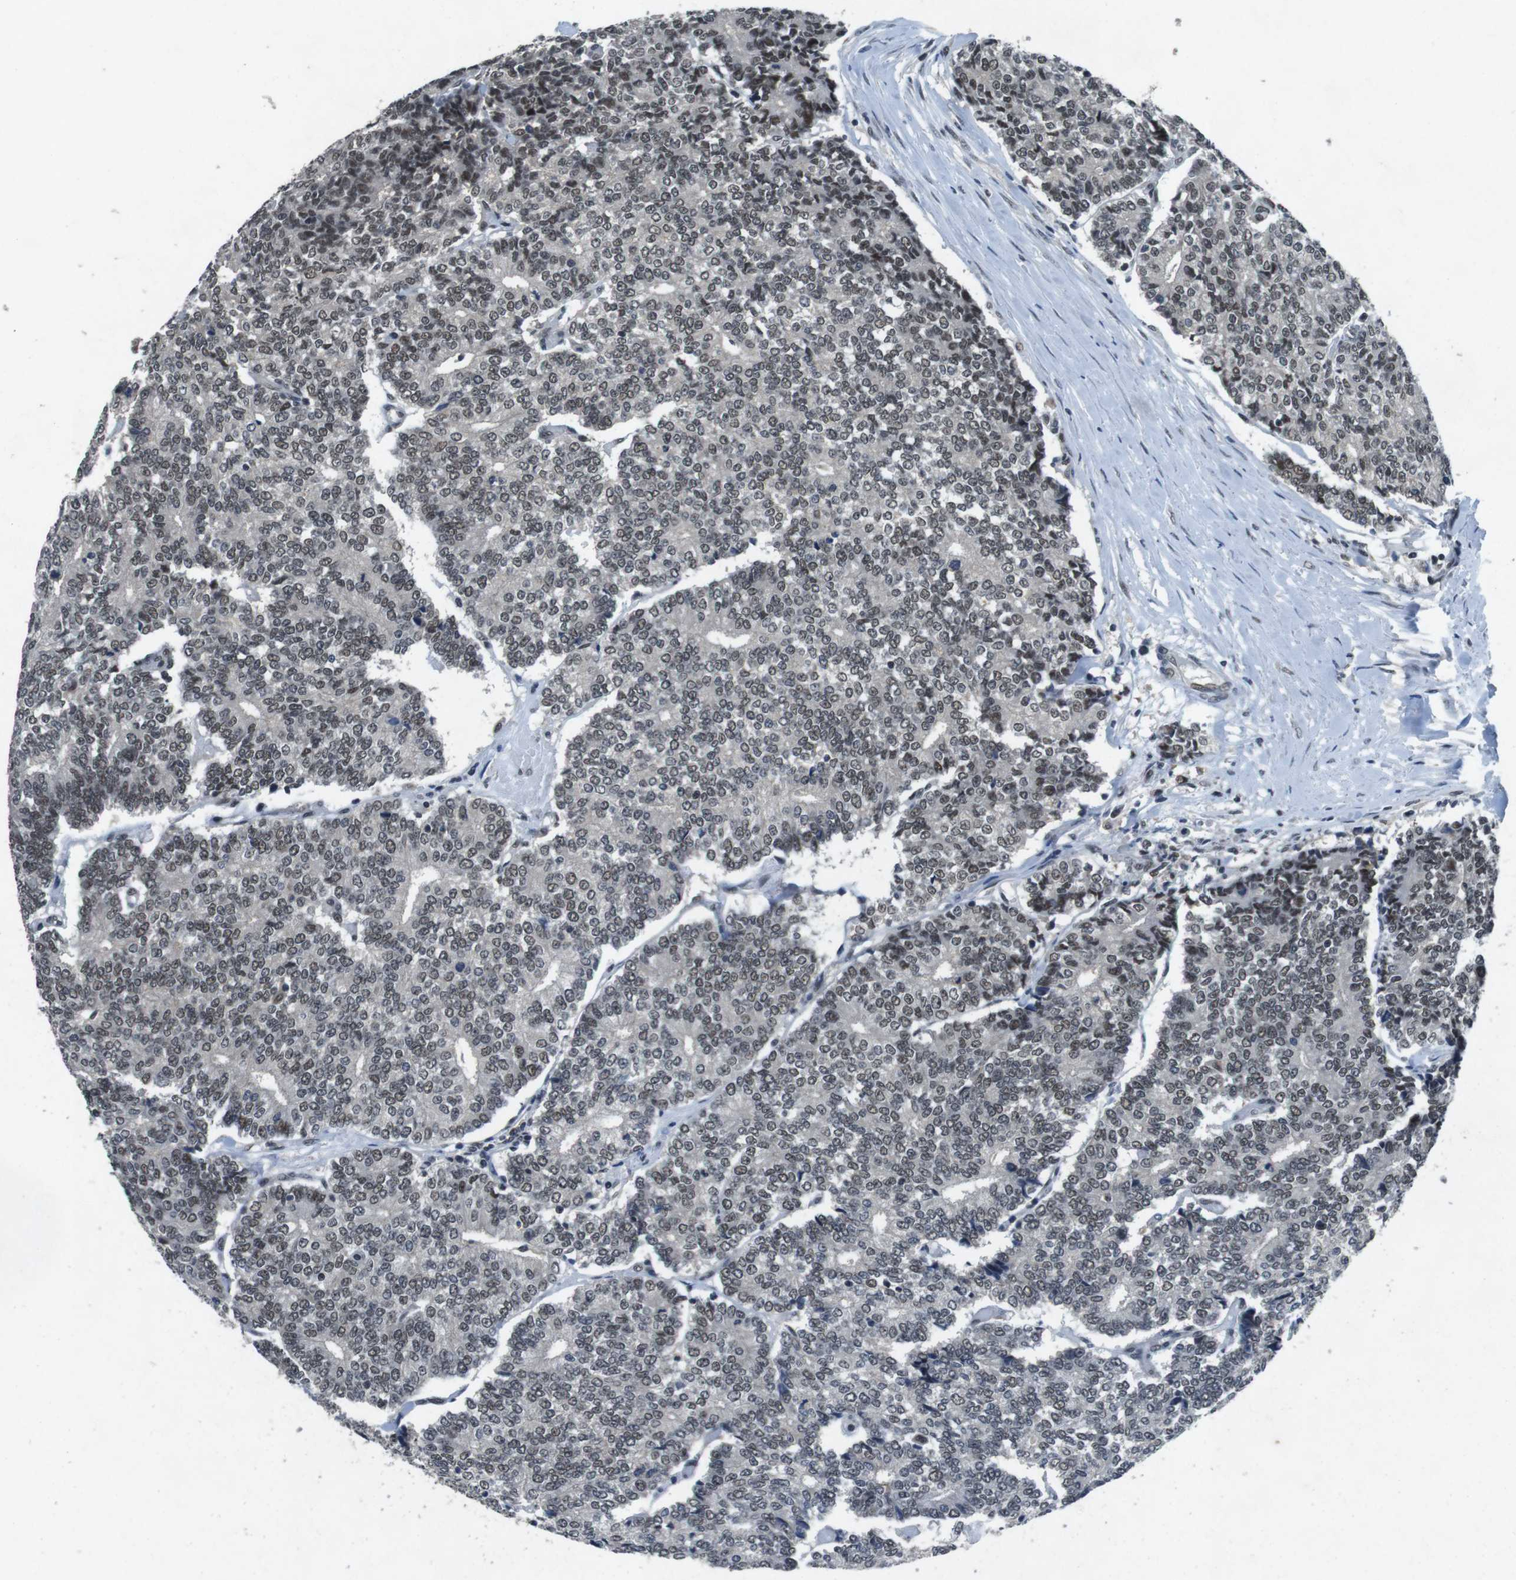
{"staining": {"intensity": "weak", "quantity": ">75%", "location": "nuclear"}, "tissue": "prostate cancer", "cell_type": "Tumor cells", "image_type": "cancer", "snomed": [{"axis": "morphology", "description": "Normal tissue, NOS"}, {"axis": "morphology", "description": "Adenocarcinoma, High grade"}, {"axis": "topography", "description": "Prostate"}, {"axis": "topography", "description": "Seminal veicle"}], "caption": "Prostate cancer (adenocarcinoma (high-grade)) stained for a protein (brown) exhibits weak nuclear positive positivity in about >75% of tumor cells.", "gene": "USP7", "patient": {"sex": "male", "age": 55}}